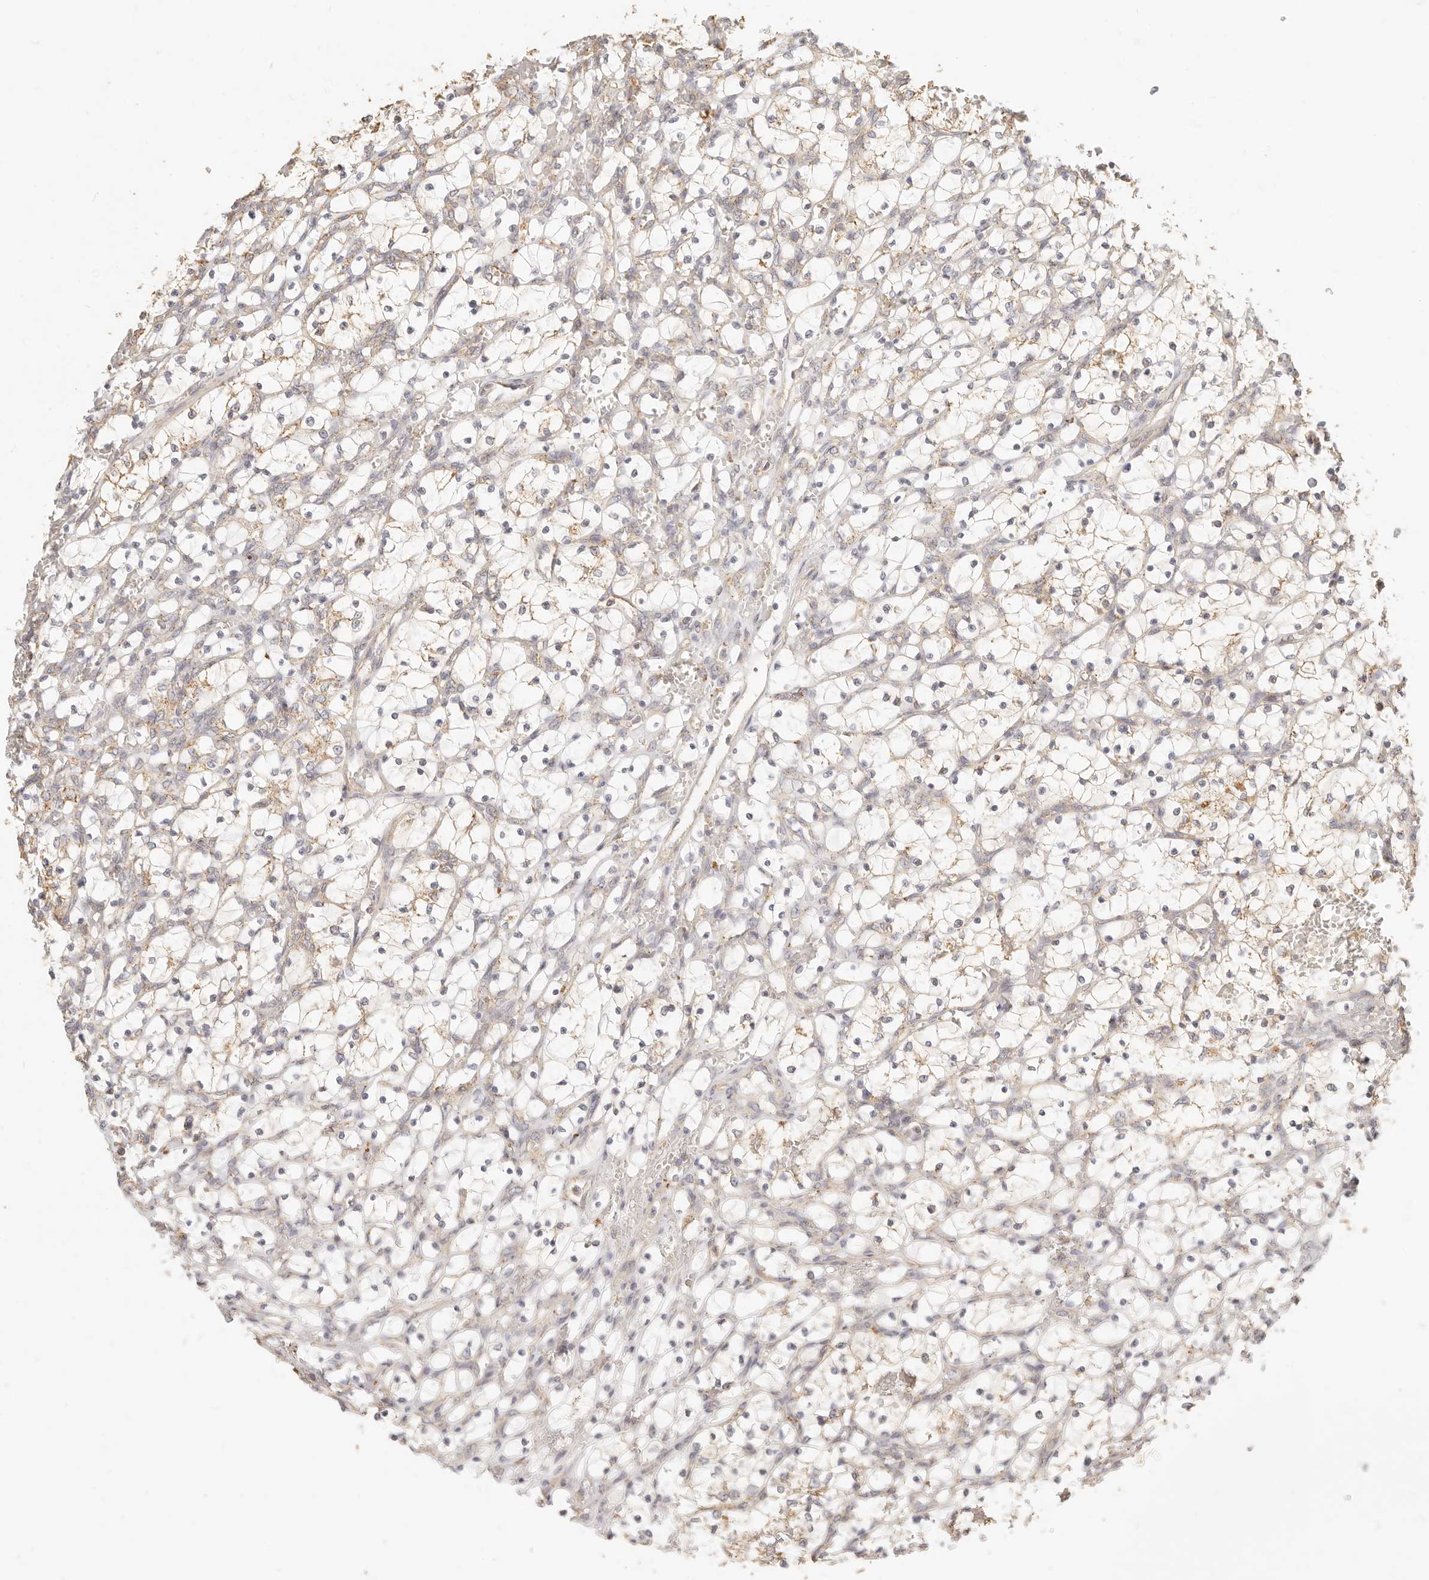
{"staining": {"intensity": "moderate", "quantity": "25%-75%", "location": "cytoplasmic/membranous"}, "tissue": "renal cancer", "cell_type": "Tumor cells", "image_type": "cancer", "snomed": [{"axis": "morphology", "description": "Adenocarcinoma, NOS"}, {"axis": "topography", "description": "Kidney"}], "caption": "Moderate cytoplasmic/membranous protein staining is identified in about 25%-75% of tumor cells in adenocarcinoma (renal).", "gene": "CNMD", "patient": {"sex": "female", "age": 69}}